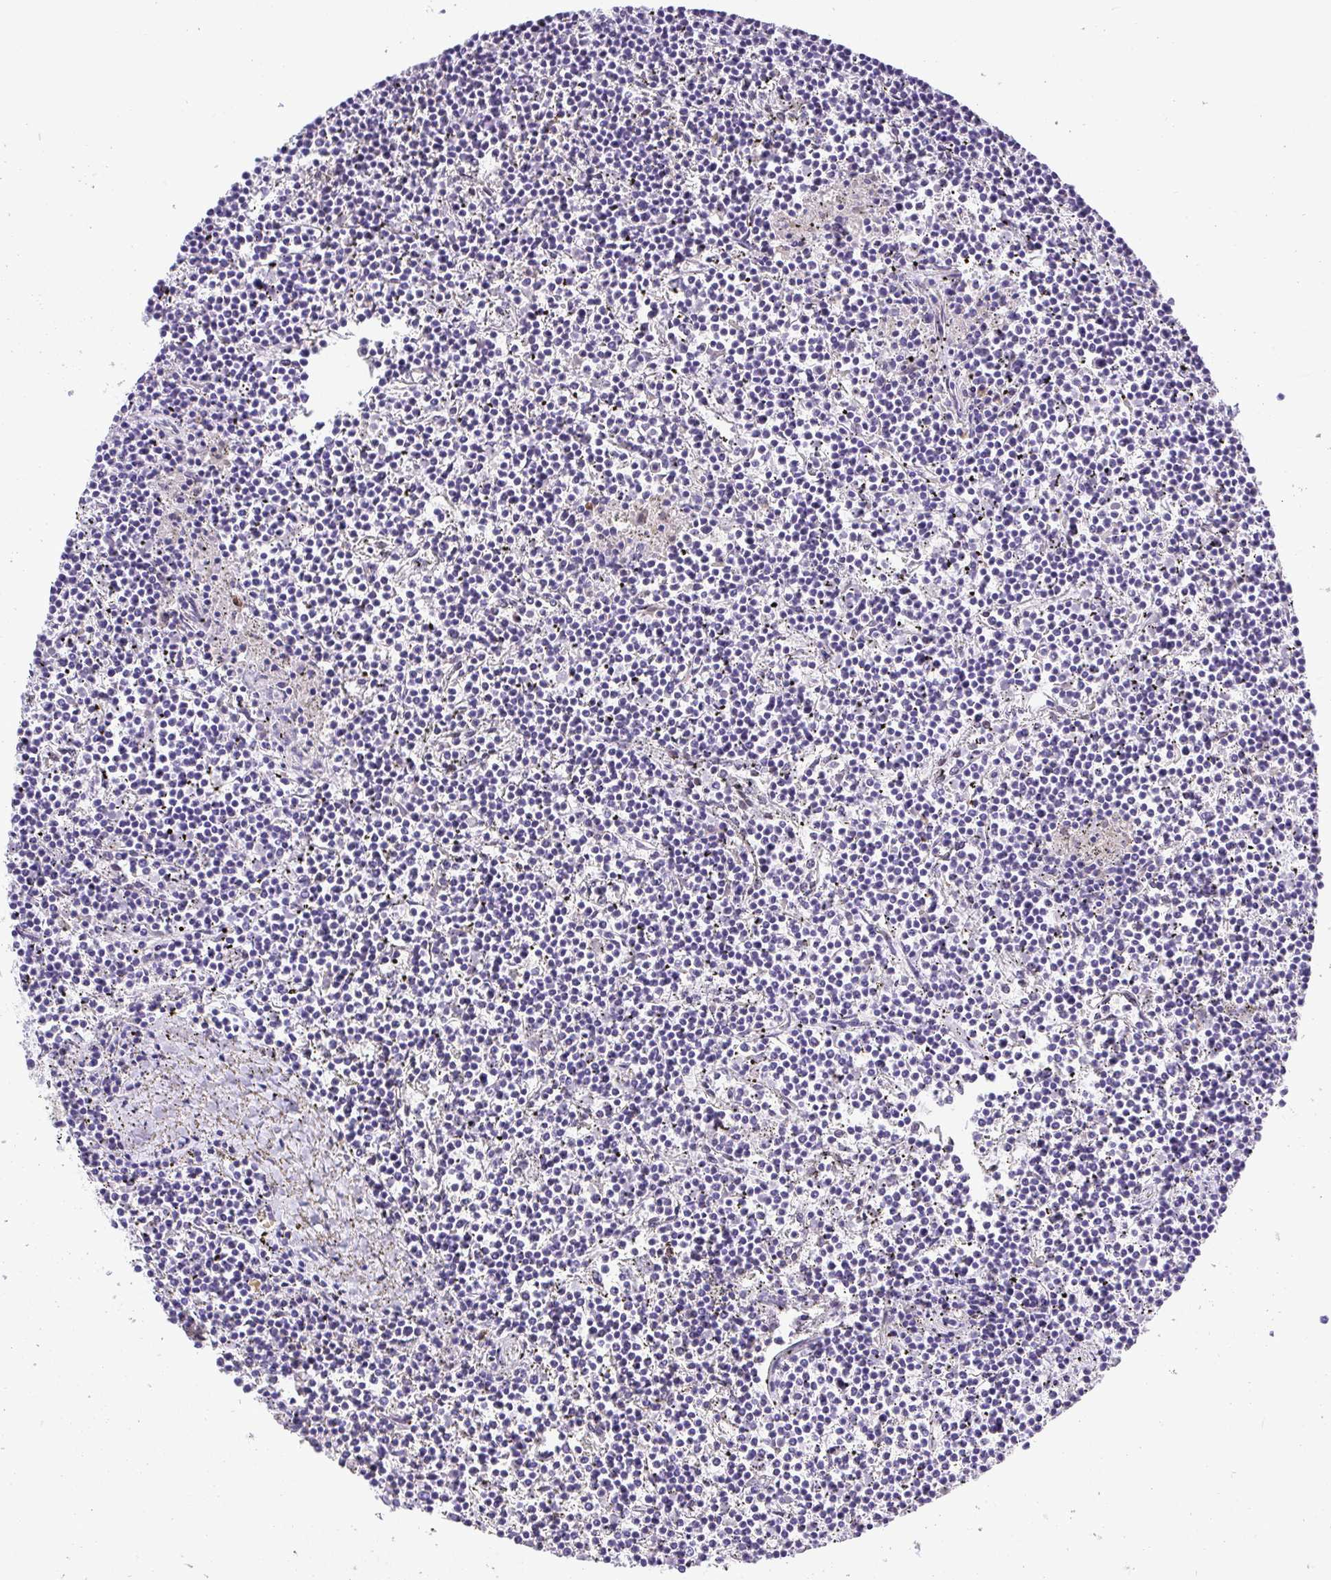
{"staining": {"intensity": "negative", "quantity": "none", "location": "none"}, "tissue": "lymphoma", "cell_type": "Tumor cells", "image_type": "cancer", "snomed": [{"axis": "morphology", "description": "Malignant lymphoma, non-Hodgkin's type, Low grade"}, {"axis": "topography", "description": "Spleen"}], "caption": "Protein analysis of low-grade malignant lymphoma, non-Hodgkin's type shows no significant positivity in tumor cells.", "gene": "ADRA2C", "patient": {"sex": "female", "age": 19}}